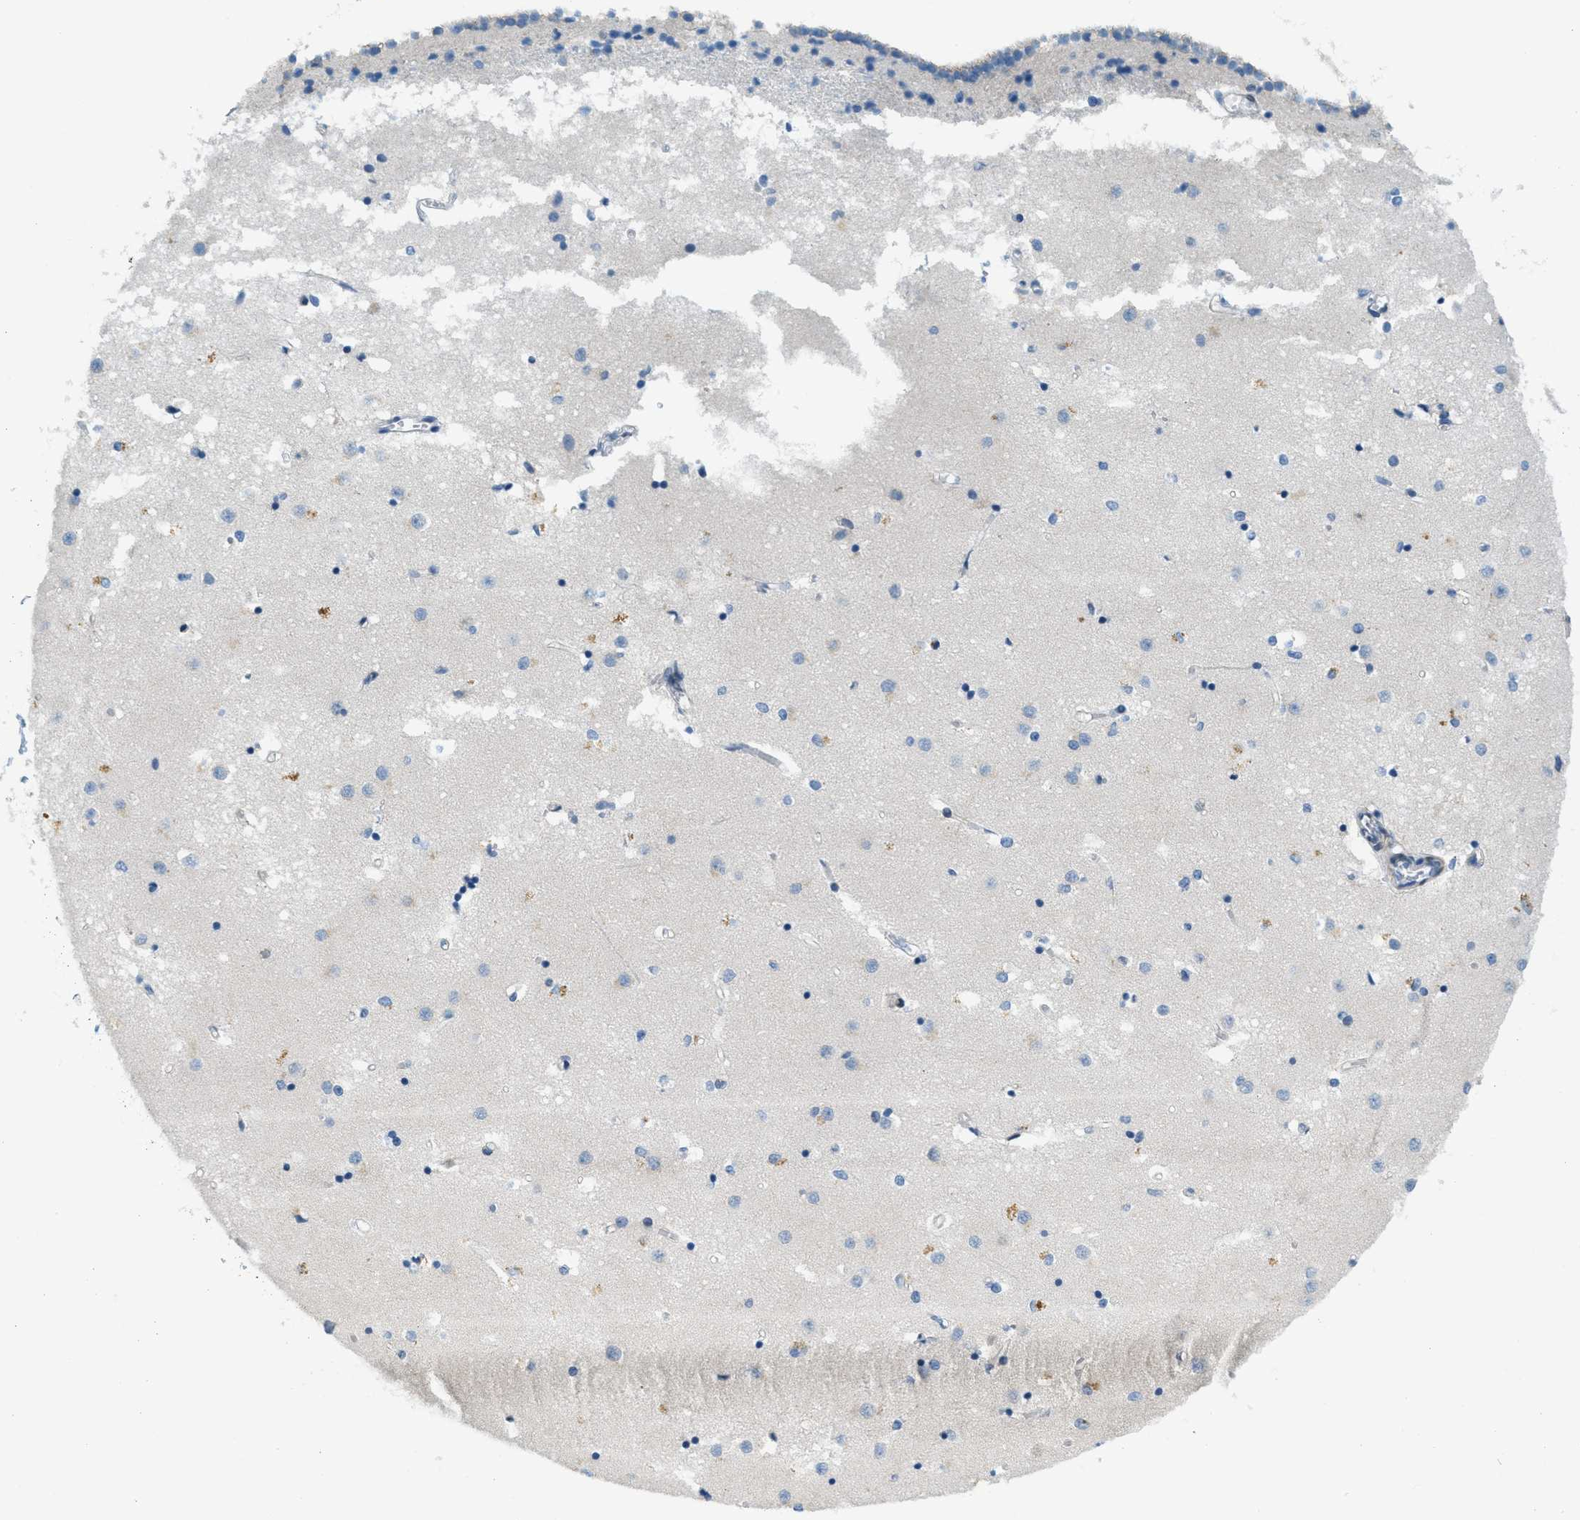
{"staining": {"intensity": "negative", "quantity": "none", "location": "none"}, "tissue": "caudate", "cell_type": "Glial cells", "image_type": "normal", "snomed": [{"axis": "morphology", "description": "Normal tissue, NOS"}, {"axis": "topography", "description": "Lateral ventricle wall"}], "caption": "Photomicrograph shows no protein expression in glial cells of benign caudate.", "gene": "CYP4X1", "patient": {"sex": "male", "age": 45}}